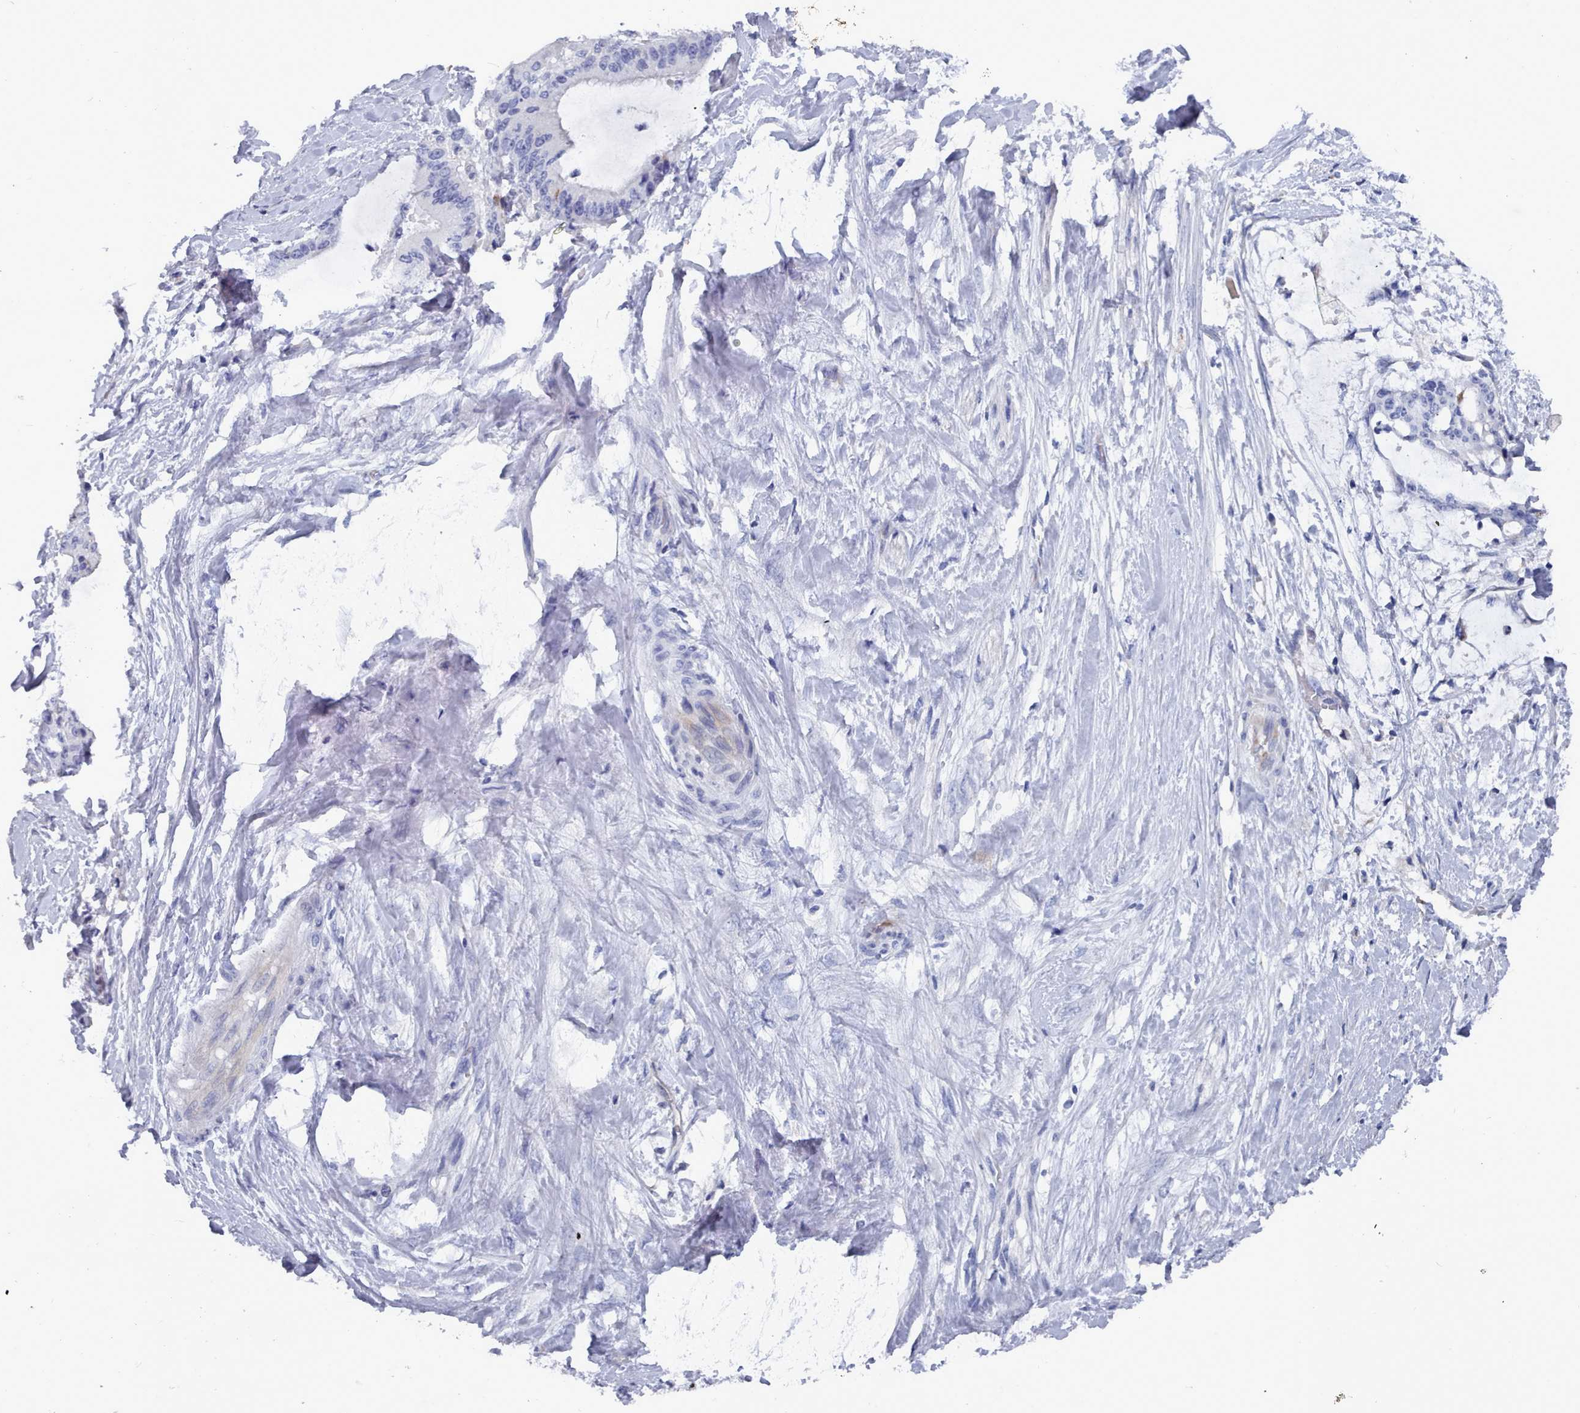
{"staining": {"intensity": "negative", "quantity": "none", "location": "none"}, "tissue": "liver cancer", "cell_type": "Tumor cells", "image_type": "cancer", "snomed": [{"axis": "morphology", "description": "Normal tissue, NOS"}, {"axis": "morphology", "description": "Cholangiocarcinoma"}, {"axis": "topography", "description": "Liver"}, {"axis": "topography", "description": "Peripheral nerve tissue"}], "caption": "Tumor cells are negative for brown protein staining in liver cancer.", "gene": "PDE4C", "patient": {"sex": "female", "age": 73}}